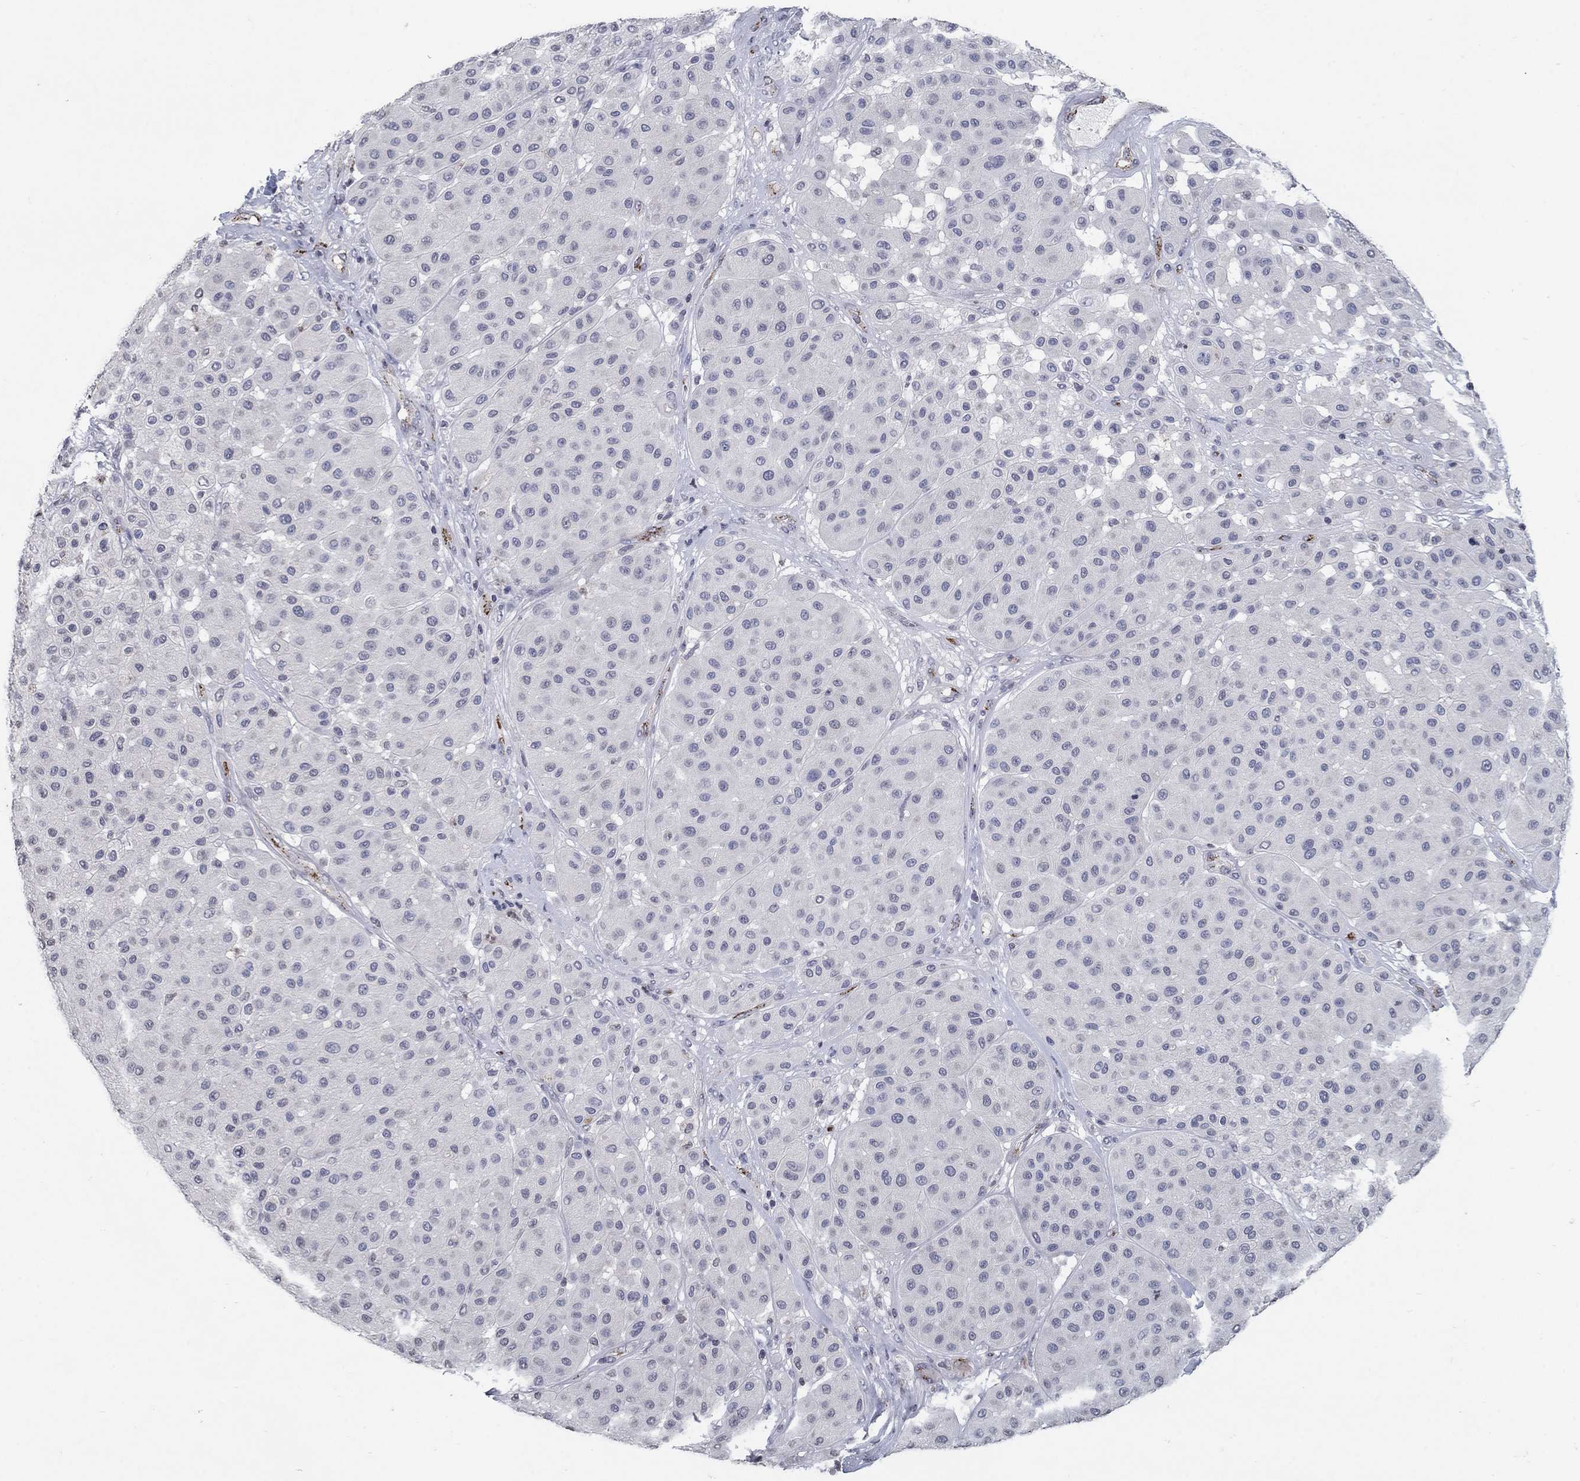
{"staining": {"intensity": "negative", "quantity": "none", "location": "none"}, "tissue": "melanoma", "cell_type": "Tumor cells", "image_type": "cancer", "snomed": [{"axis": "morphology", "description": "Malignant melanoma, Metastatic site"}, {"axis": "topography", "description": "Smooth muscle"}], "caption": "Melanoma was stained to show a protein in brown. There is no significant expression in tumor cells.", "gene": "TINAG", "patient": {"sex": "male", "age": 41}}